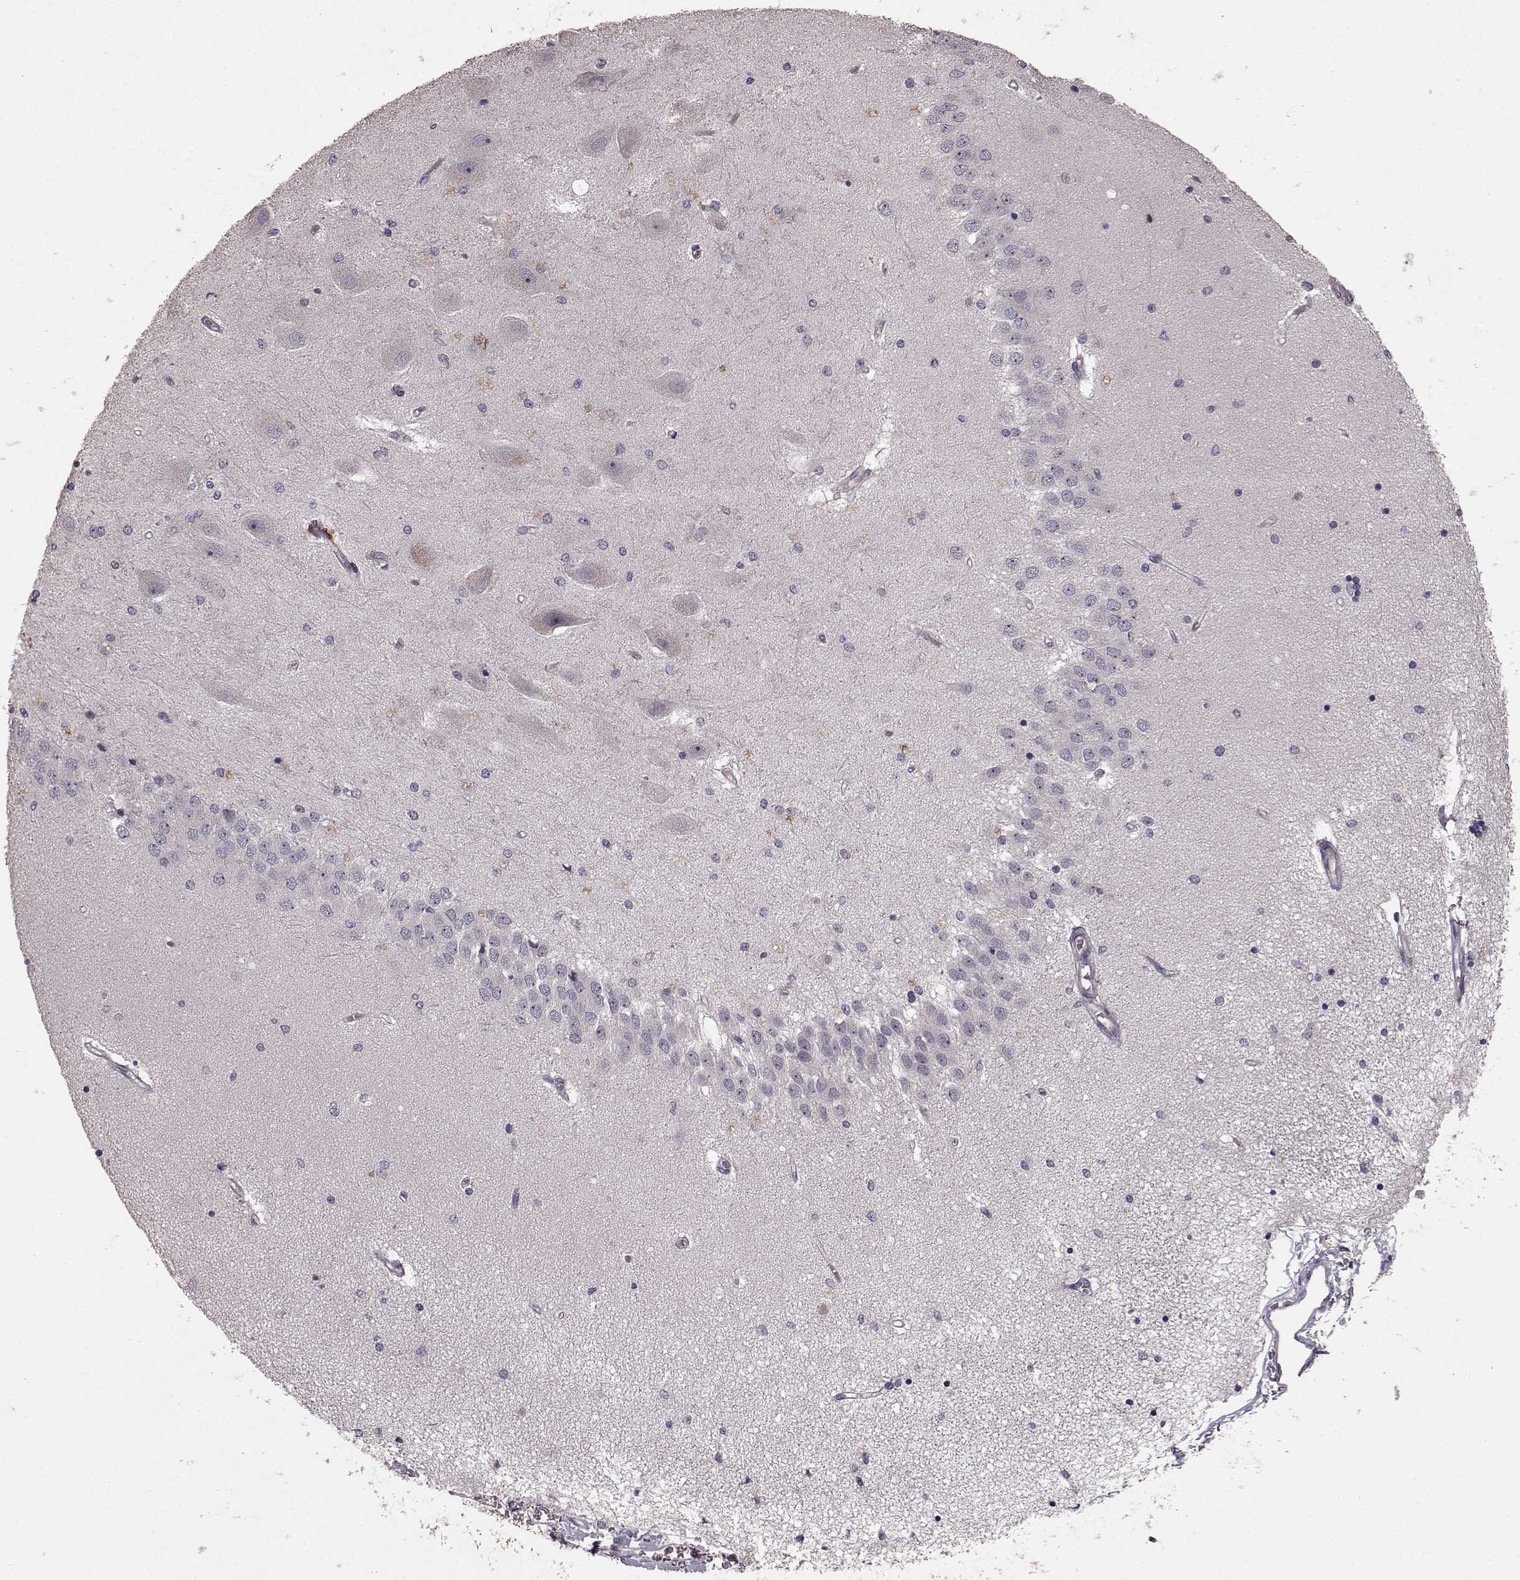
{"staining": {"intensity": "negative", "quantity": "none", "location": "none"}, "tissue": "hippocampus", "cell_type": "Glial cells", "image_type": "normal", "snomed": [{"axis": "morphology", "description": "Normal tissue, NOS"}, {"axis": "topography", "description": "Hippocampus"}], "caption": "The micrograph shows no significant staining in glial cells of hippocampus.", "gene": "SLC22A18", "patient": {"sex": "female", "age": 54}}